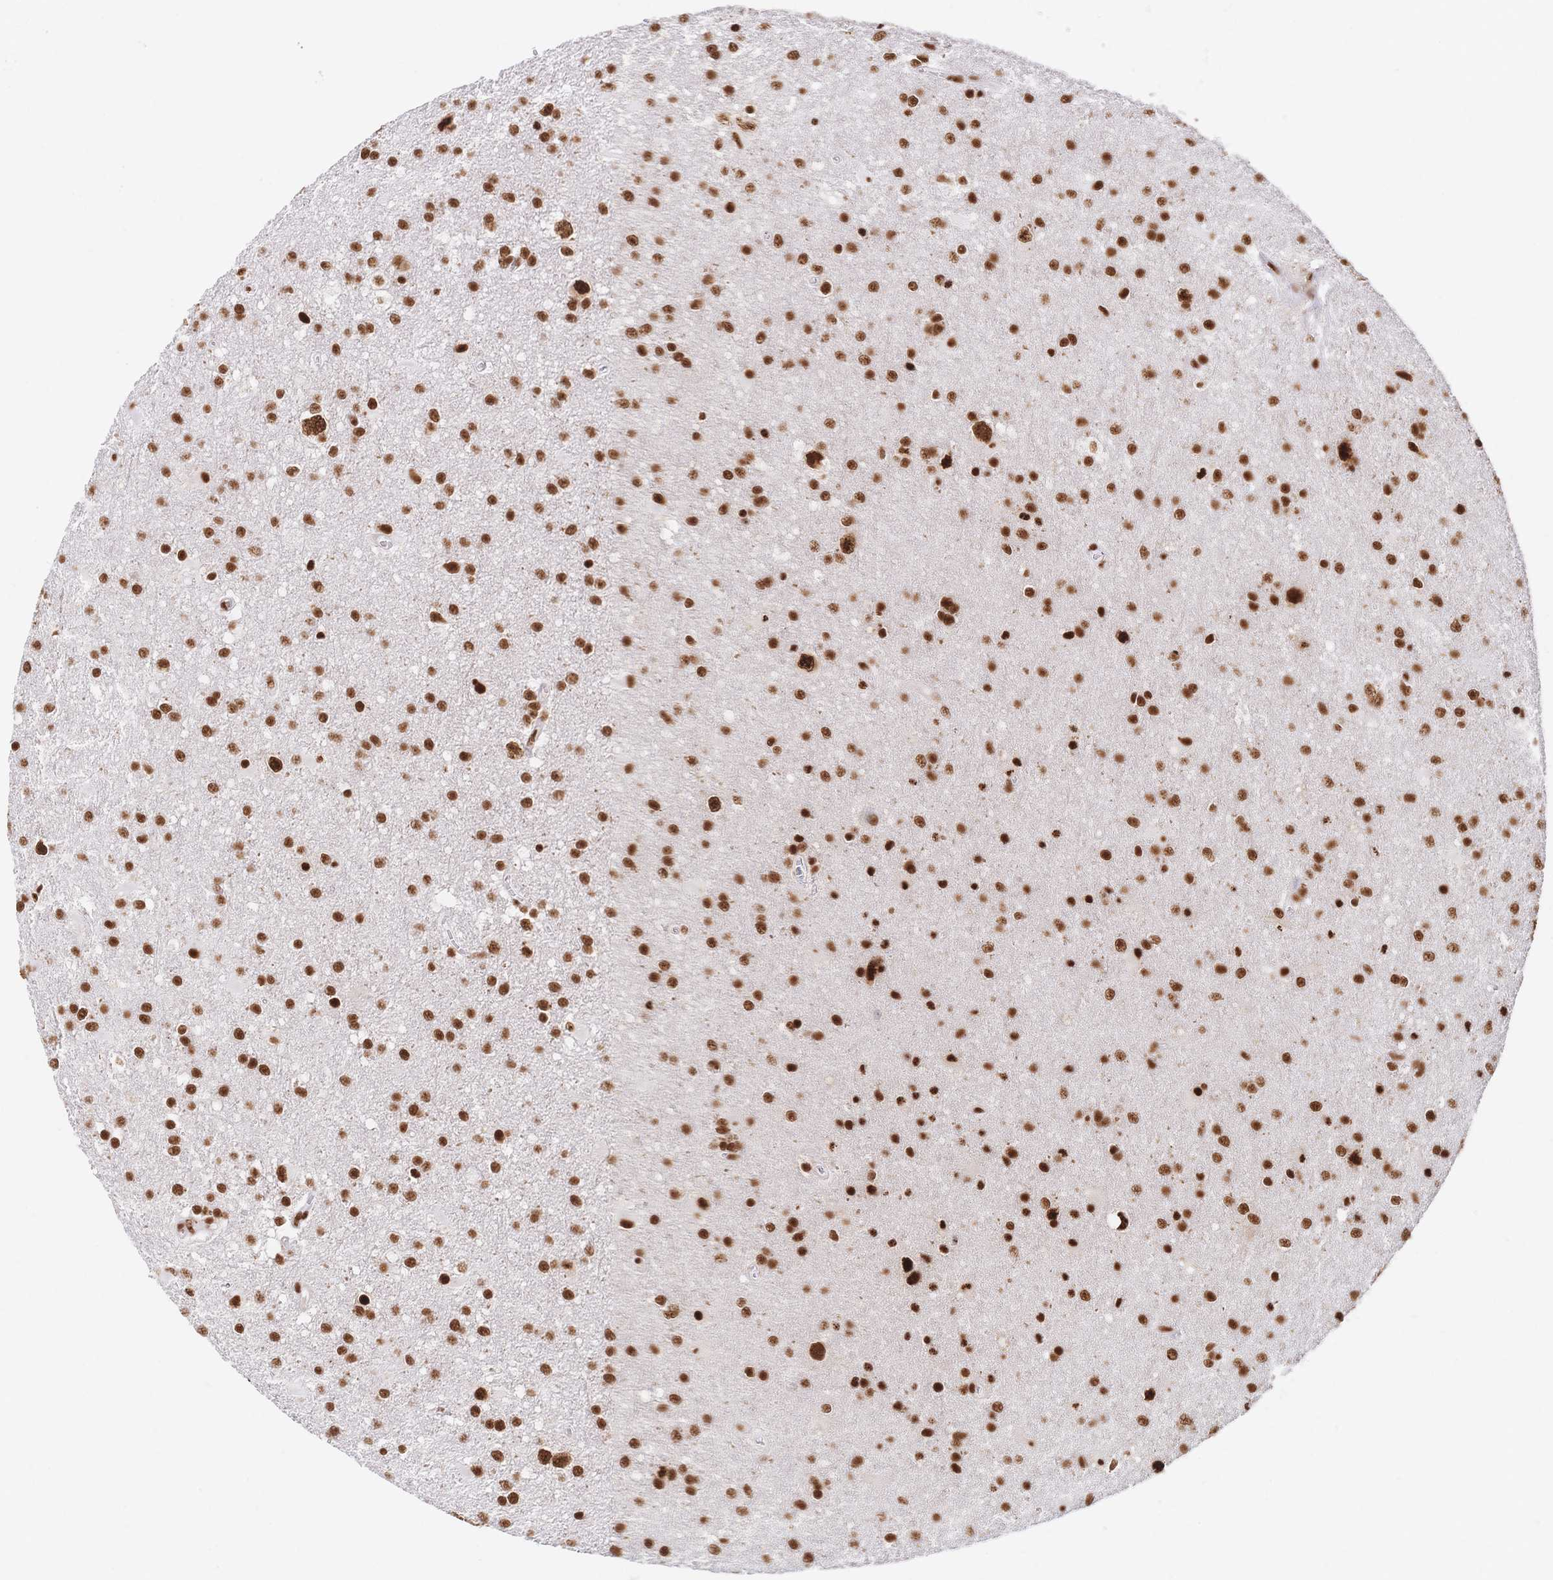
{"staining": {"intensity": "strong", "quantity": ">75%", "location": "nuclear"}, "tissue": "glioma", "cell_type": "Tumor cells", "image_type": "cancer", "snomed": [{"axis": "morphology", "description": "Glioma, malignant, Low grade"}, {"axis": "topography", "description": "Brain"}], "caption": "Malignant glioma (low-grade) stained with a protein marker demonstrates strong staining in tumor cells.", "gene": "SRSF1", "patient": {"sex": "male", "age": 66}}